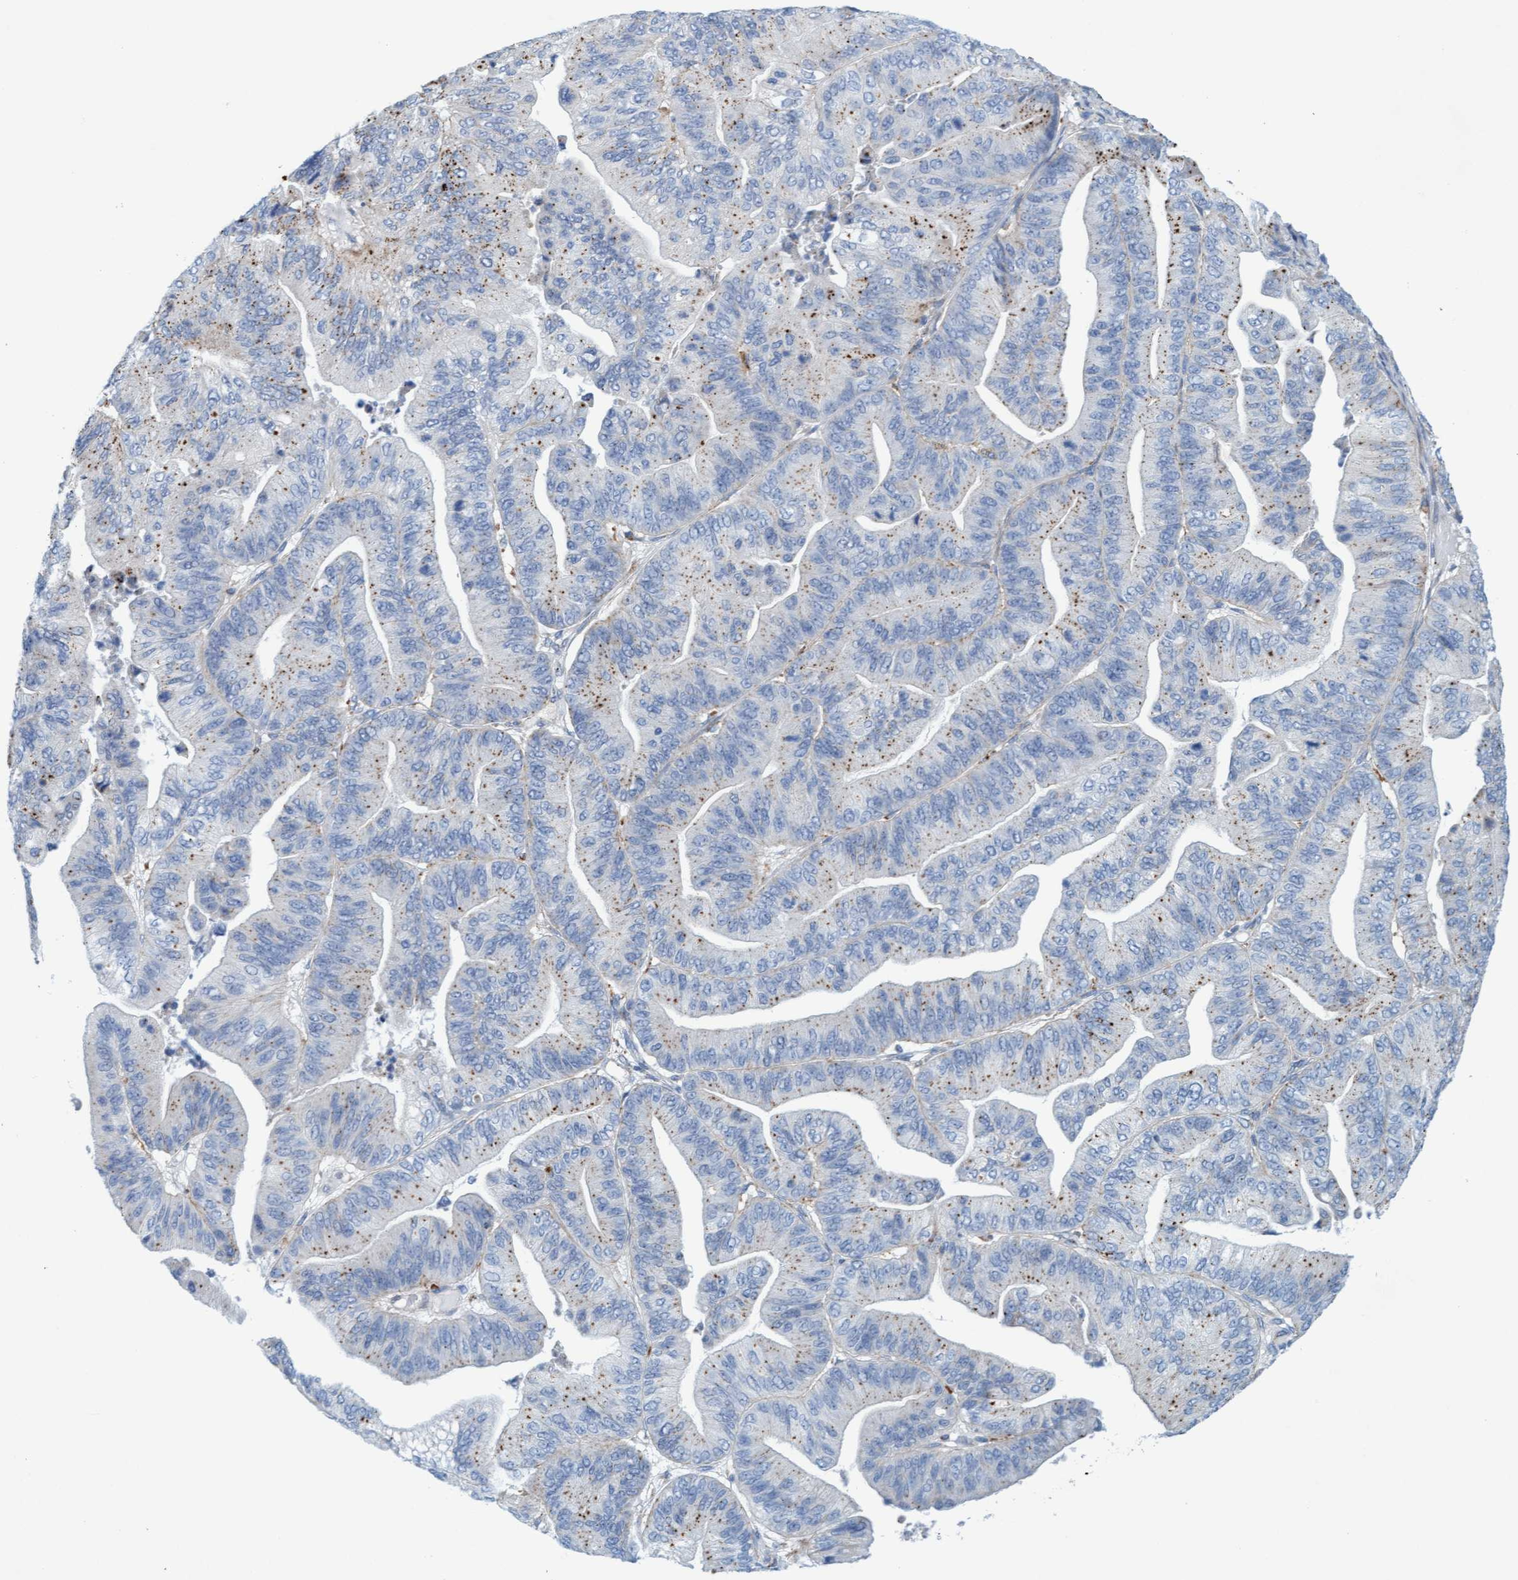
{"staining": {"intensity": "weak", "quantity": "25%-75%", "location": "cytoplasmic/membranous"}, "tissue": "ovarian cancer", "cell_type": "Tumor cells", "image_type": "cancer", "snomed": [{"axis": "morphology", "description": "Cystadenocarcinoma, mucinous, NOS"}, {"axis": "topography", "description": "Ovary"}], "caption": "A micrograph of ovarian cancer stained for a protein reveals weak cytoplasmic/membranous brown staining in tumor cells. Using DAB (brown) and hematoxylin (blue) stains, captured at high magnification using brightfield microscopy.", "gene": "SGSH", "patient": {"sex": "female", "age": 61}}